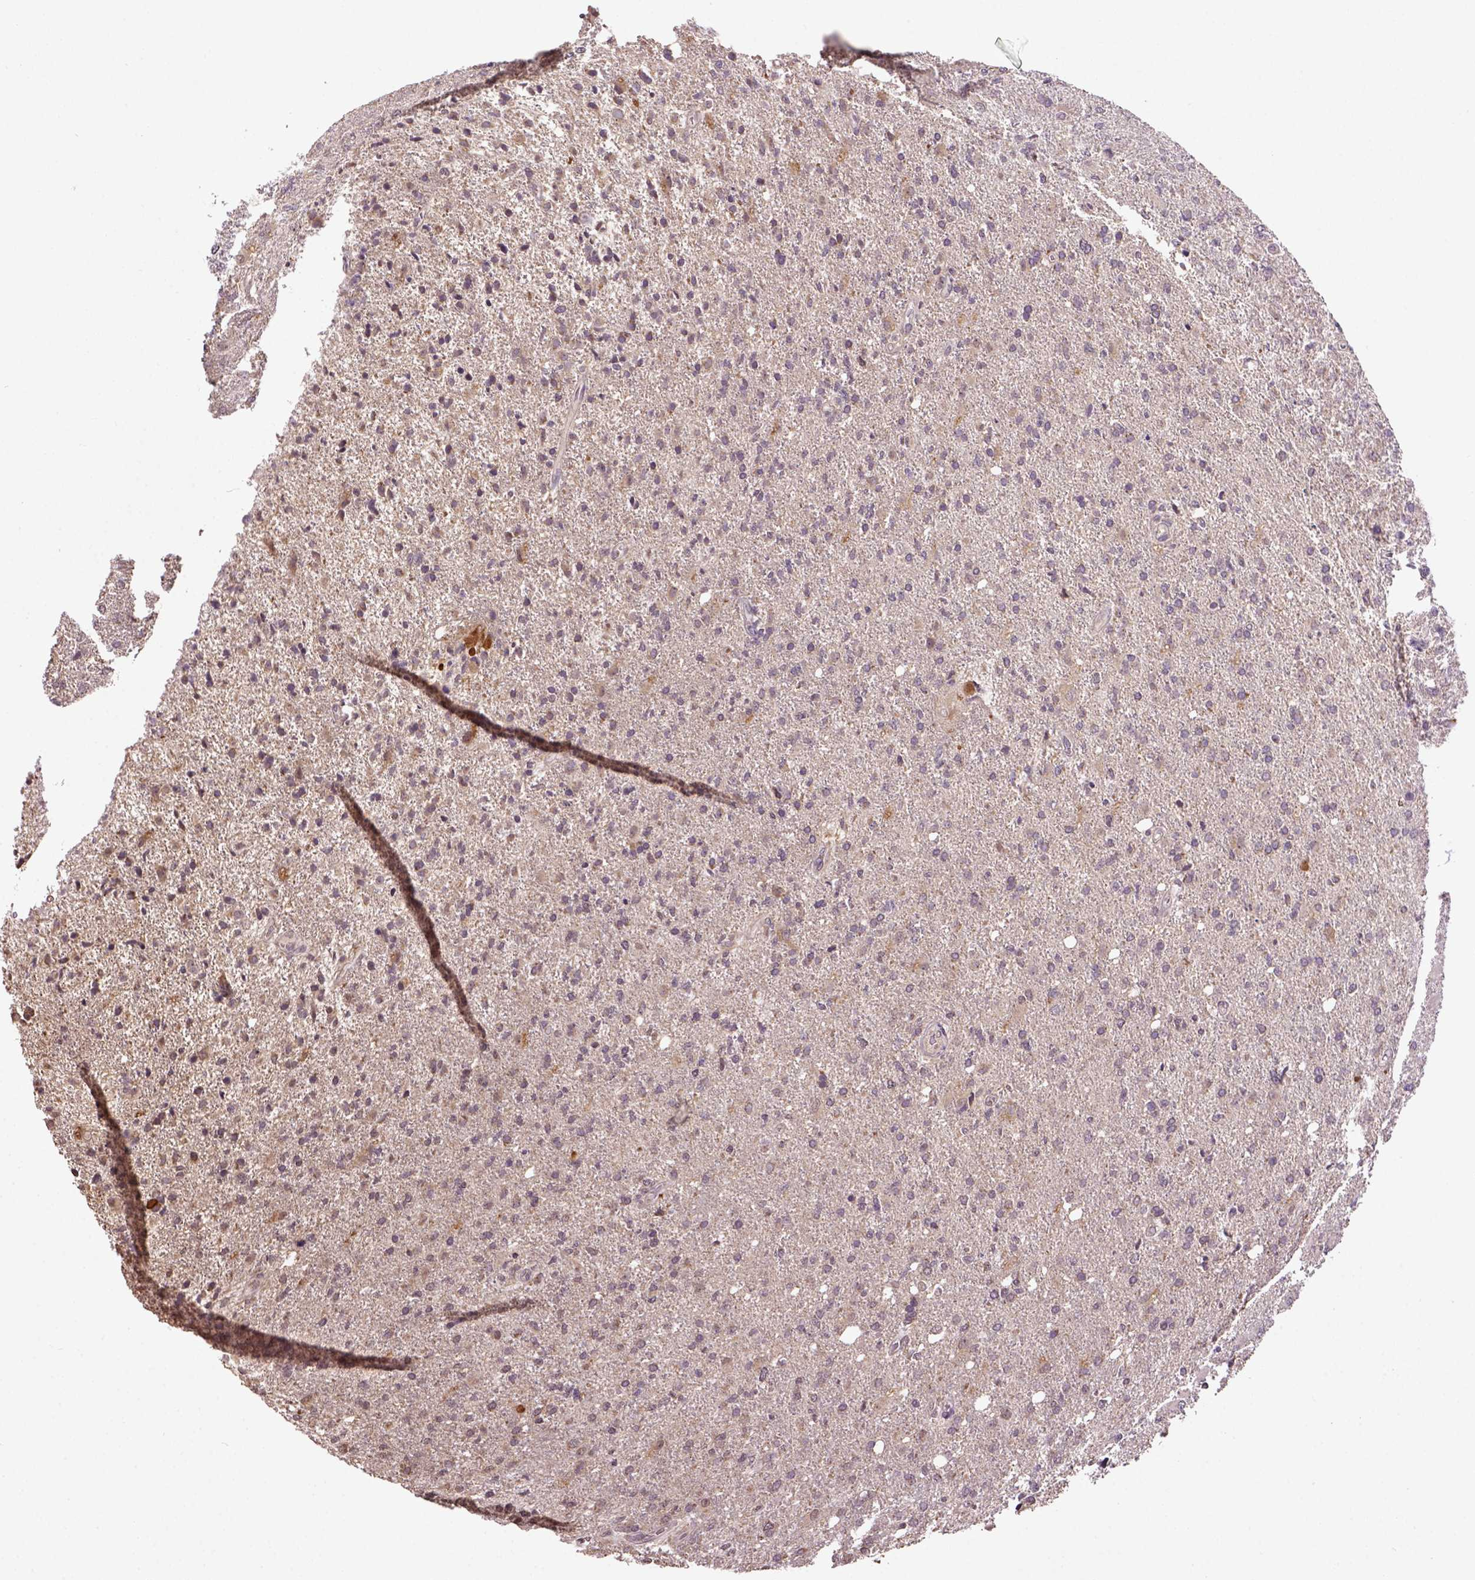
{"staining": {"intensity": "negative", "quantity": "none", "location": "none"}, "tissue": "glioma", "cell_type": "Tumor cells", "image_type": "cancer", "snomed": [{"axis": "morphology", "description": "Glioma, malignant, High grade"}, {"axis": "topography", "description": "Cerebral cortex"}], "caption": "The IHC image has no significant positivity in tumor cells of glioma tissue. (DAB immunohistochemistry (IHC) with hematoxylin counter stain).", "gene": "WDR17", "patient": {"sex": "male", "age": 70}}